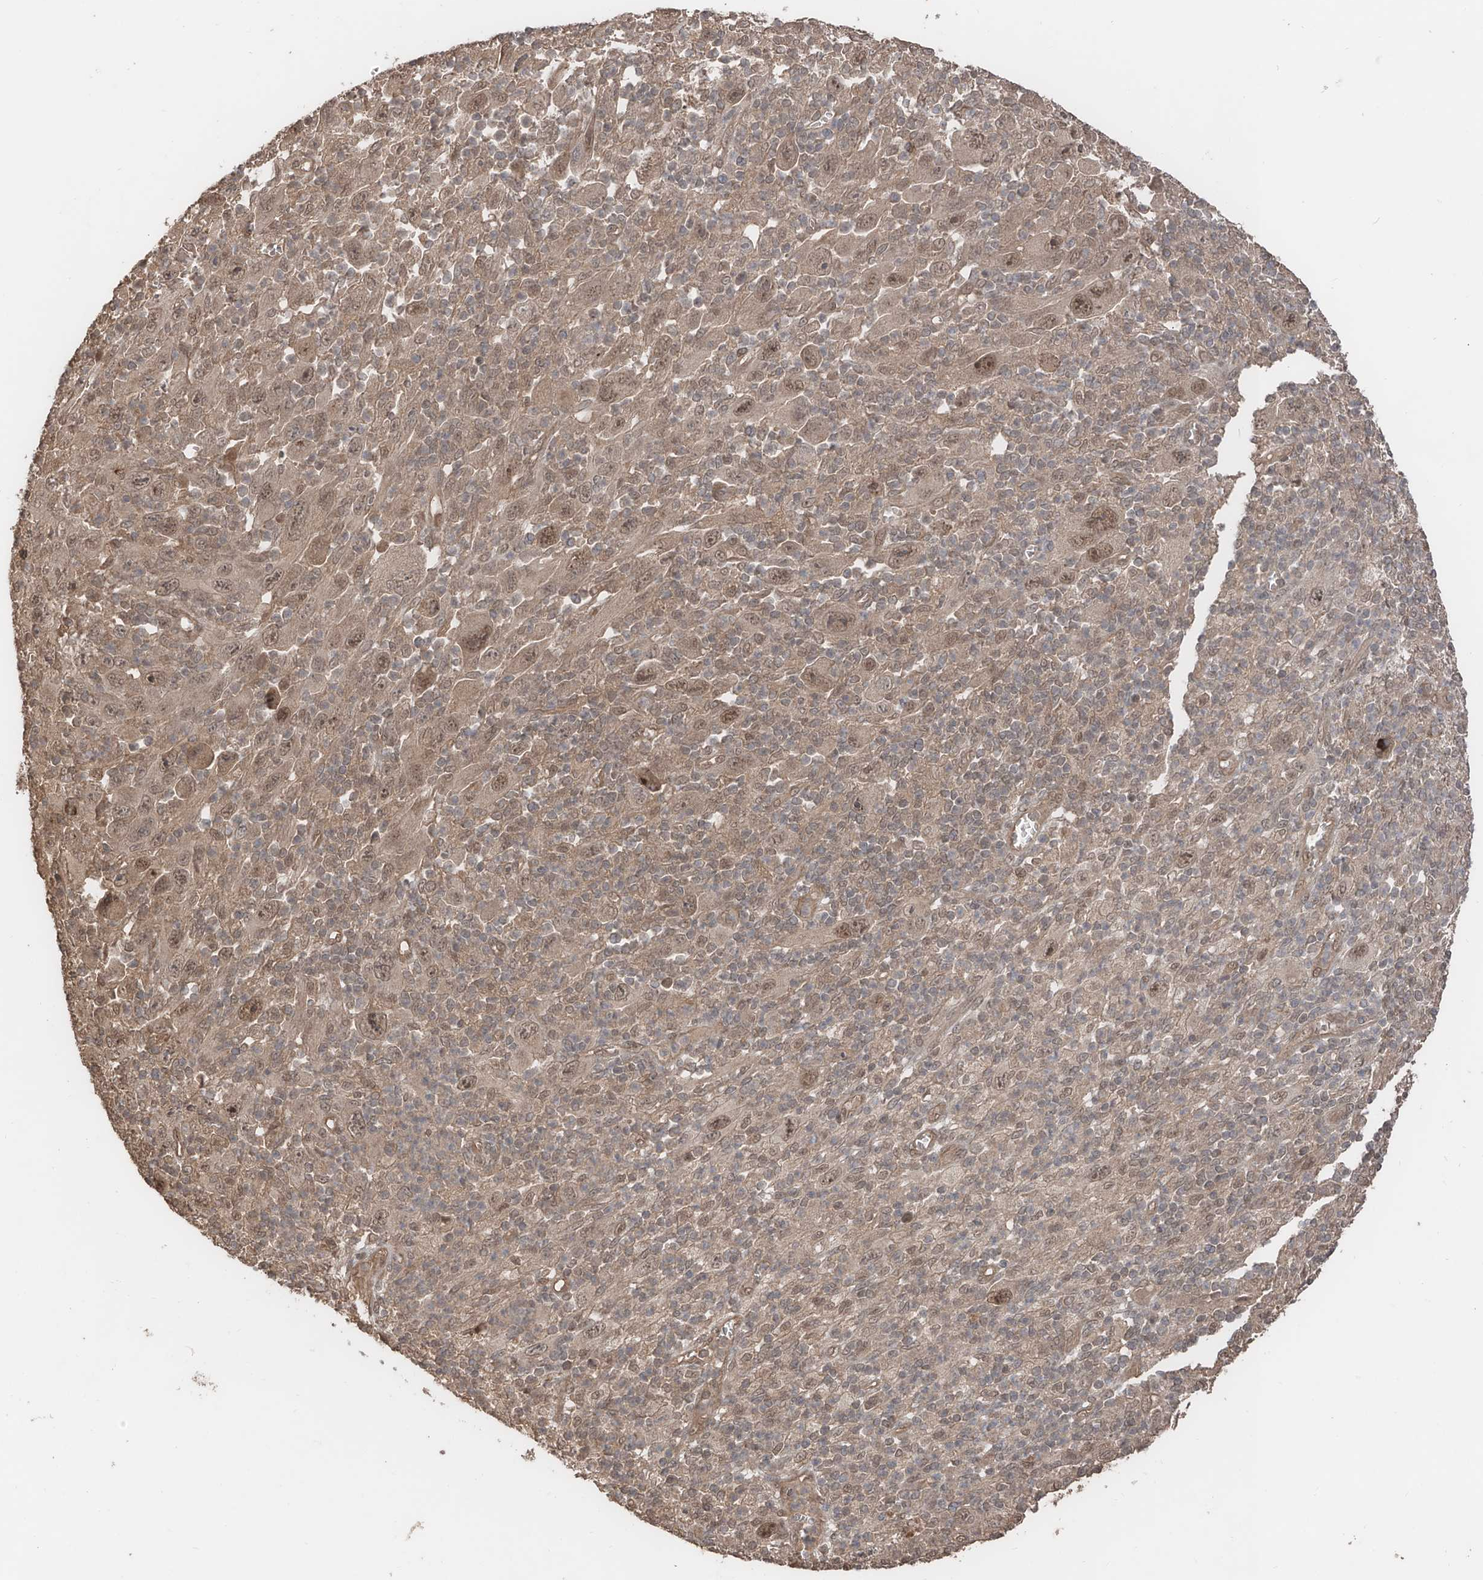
{"staining": {"intensity": "moderate", "quantity": ">75%", "location": "nuclear"}, "tissue": "melanoma", "cell_type": "Tumor cells", "image_type": "cancer", "snomed": [{"axis": "morphology", "description": "Malignant melanoma, Metastatic site"}, {"axis": "topography", "description": "Skin"}], "caption": "A brown stain highlights moderate nuclear expression of a protein in human malignant melanoma (metastatic site) tumor cells.", "gene": "FAM135A", "patient": {"sex": "female", "age": 56}}